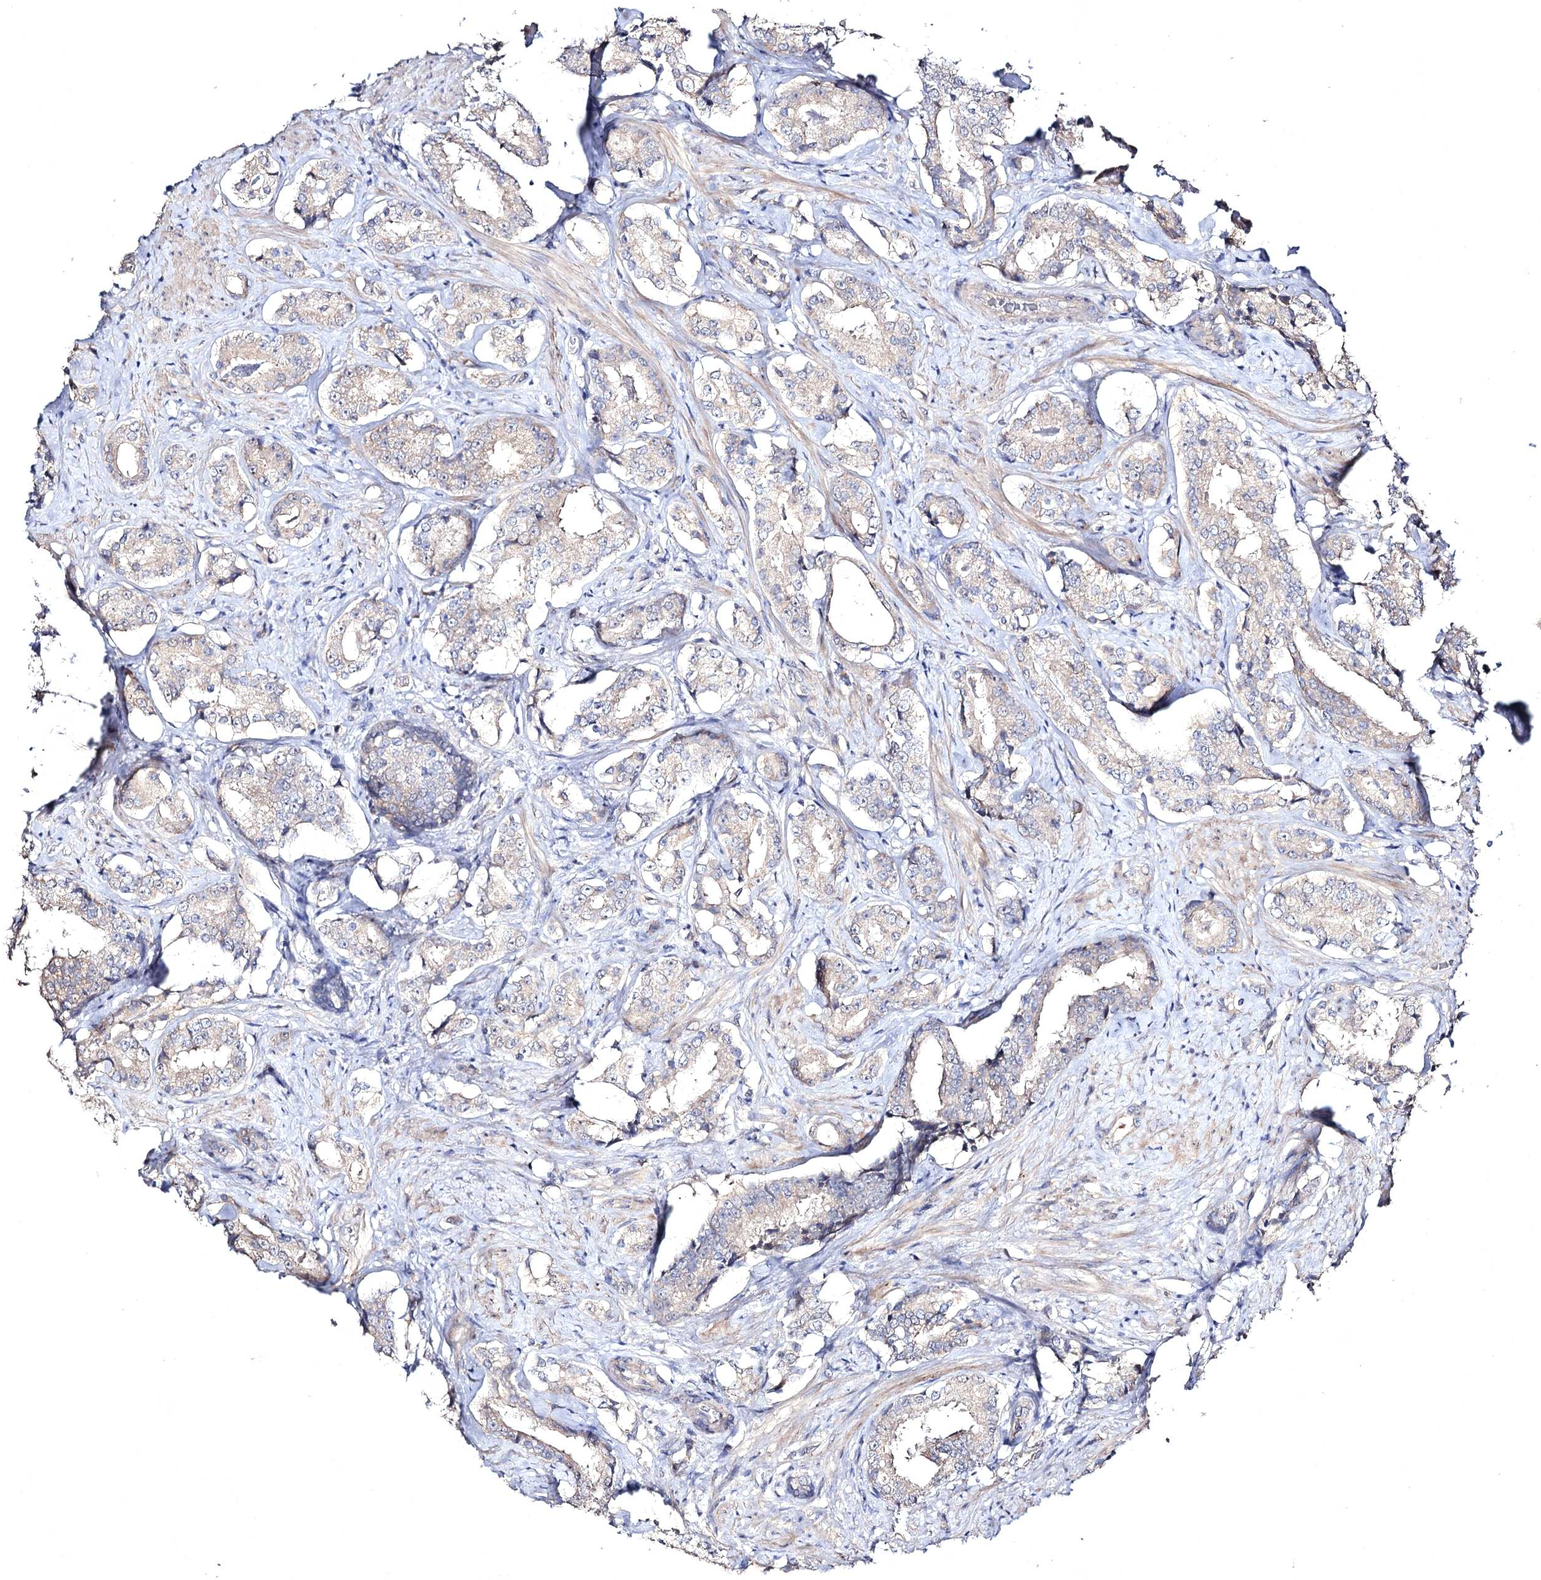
{"staining": {"intensity": "negative", "quantity": "none", "location": "none"}, "tissue": "prostate cancer", "cell_type": "Tumor cells", "image_type": "cancer", "snomed": [{"axis": "morphology", "description": "Adenocarcinoma, High grade"}, {"axis": "topography", "description": "Prostate"}], "caption": "Immunohistochemistry (IHC) histopathology image of neoplastic tissue: prostate cancer stained with DAB shows no significant protein staining in tumor cells.", "gene": "SEMA4G", "patient": {"sex": "male", "age": 58}}